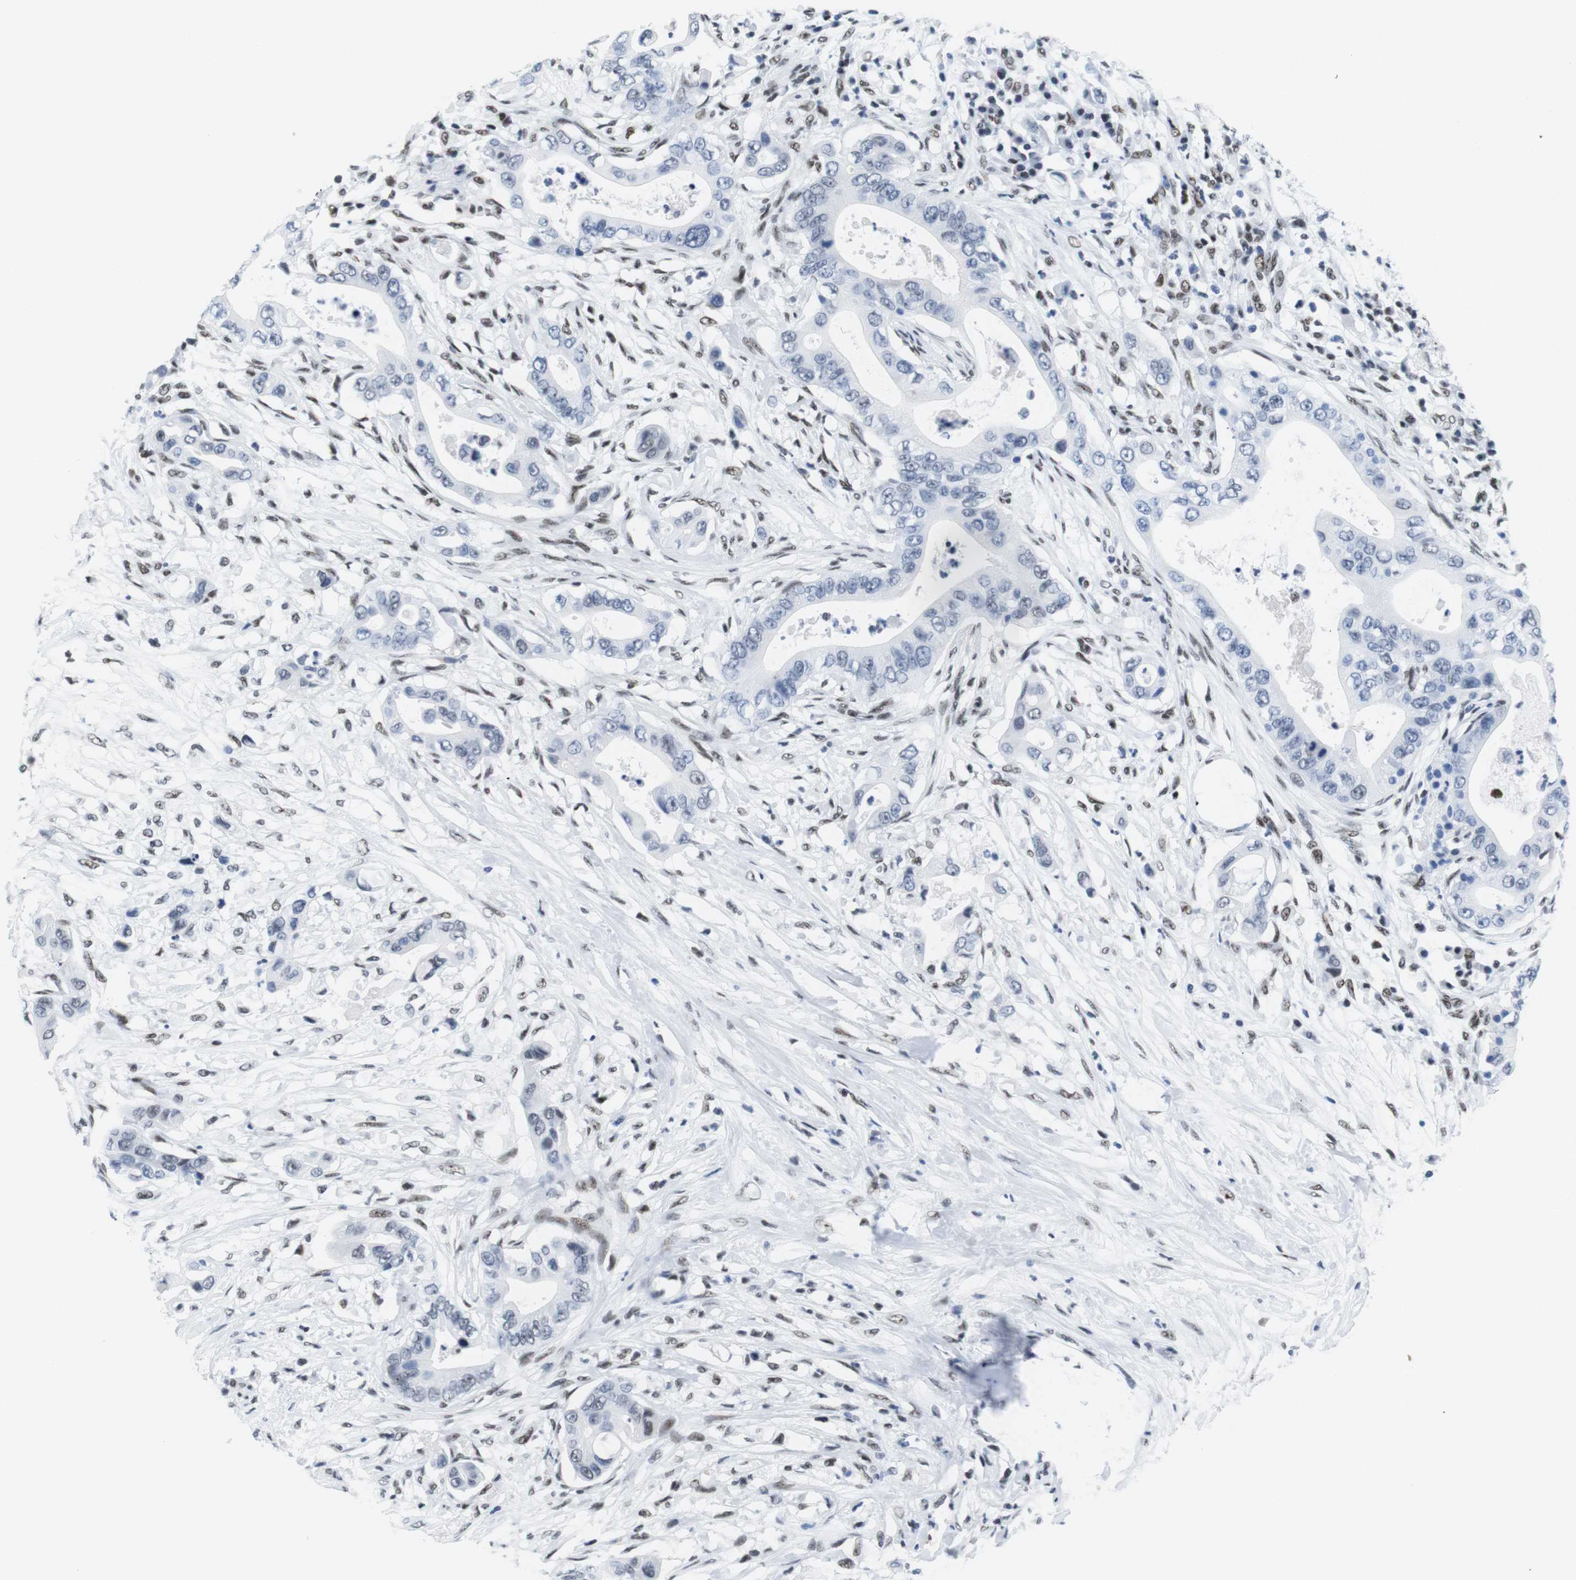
{"staining": {"intensity": "negative", "quantity": "none", "location": "none"}, "tissue": "pancreatic cancer", "cell_type": "Tumor cells", "image_type": "cancer", "snomed": [{"axis": "morphology", "description": "Adenocarcinoma, NOS"}, {"axis": "topography", "description": "Pancreas"}], "caption": "Tumor cells are negative for protein expression in human adenocarcinoma (pancreatic).", "gene": "IFI16", "patient": {"sex": "male", "age": 77}}